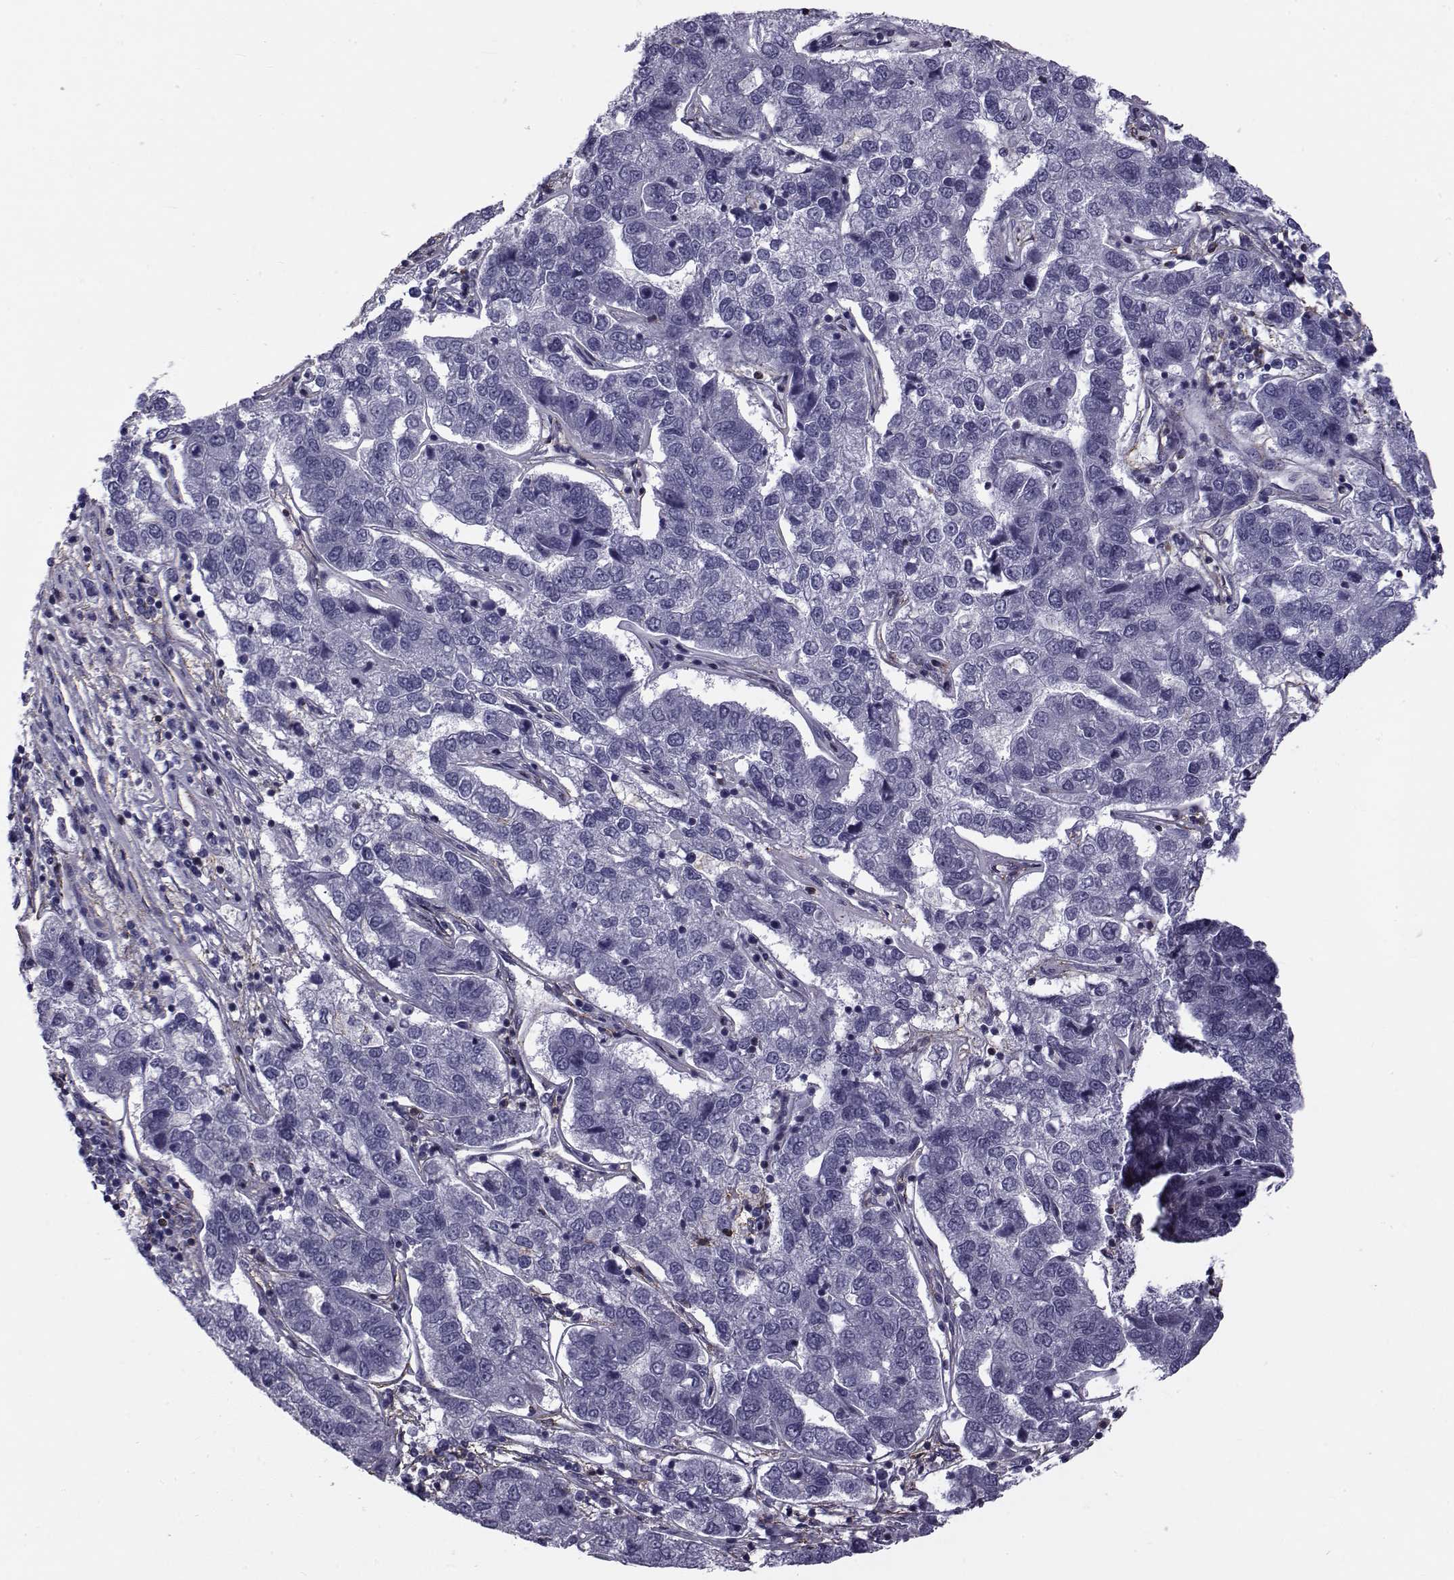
{"staining": {"intensity": "negative", "quantity": "none", "location": "none"}, "tissue": "pancreatic cancer", "cell_type": "Tumor cells", "image_type": "cancer", "snomed": [{"axis": "morphology", "description": "Adenocarcinoma, NOS"}, {"axis": "topography", "description": "Pancreas"}], "caption": "This is an immunohistochemistry photomicrograph of adenocarcinoma (pancreatic). There is no positivity in tumor cells.", "gene": "LRRC27", "patient": {"sex": "female", "age": 61}}